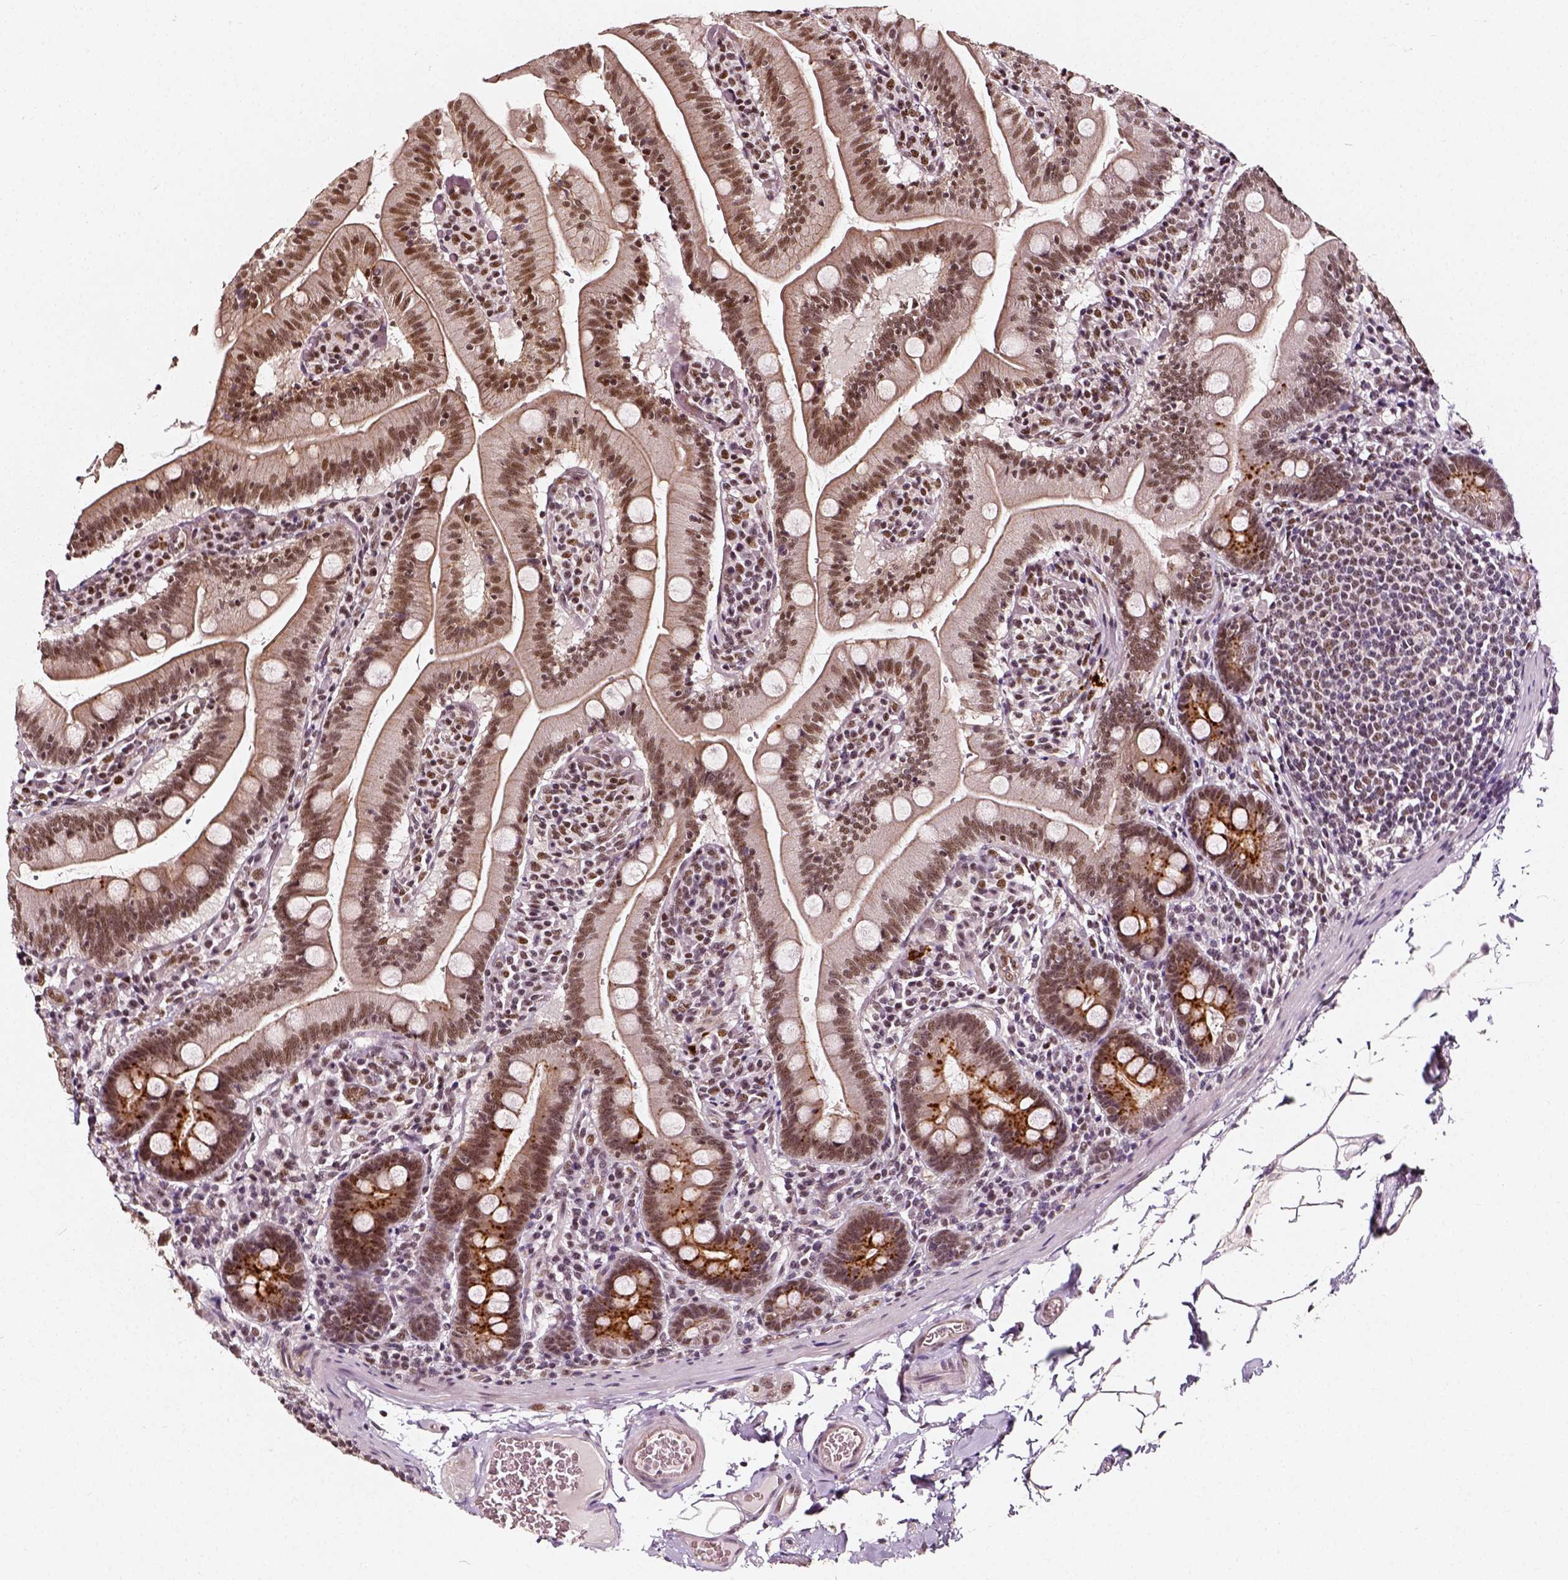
{"staining": {"intensity": "moderate", "quantity": ">75%", "location": "cytoplasmic/membranous,nuclear"}, "tissue": "small intestine", "cell_type": "Glandular cells", "image_type": "normal", "snomed": [{"axis": "morphology", "description": "Normal tissue, NOS"}, {"axis": "topography", "description": "Small intestine"}], "caption": "The micrograph reveals staining of normal small intestine, revealing moderate cytoplasmic/membranous,nuclear protein staining (brown color) within glandular cells.", "gene": "NACC1", "patient": {"sex": "male", "age": 37}}